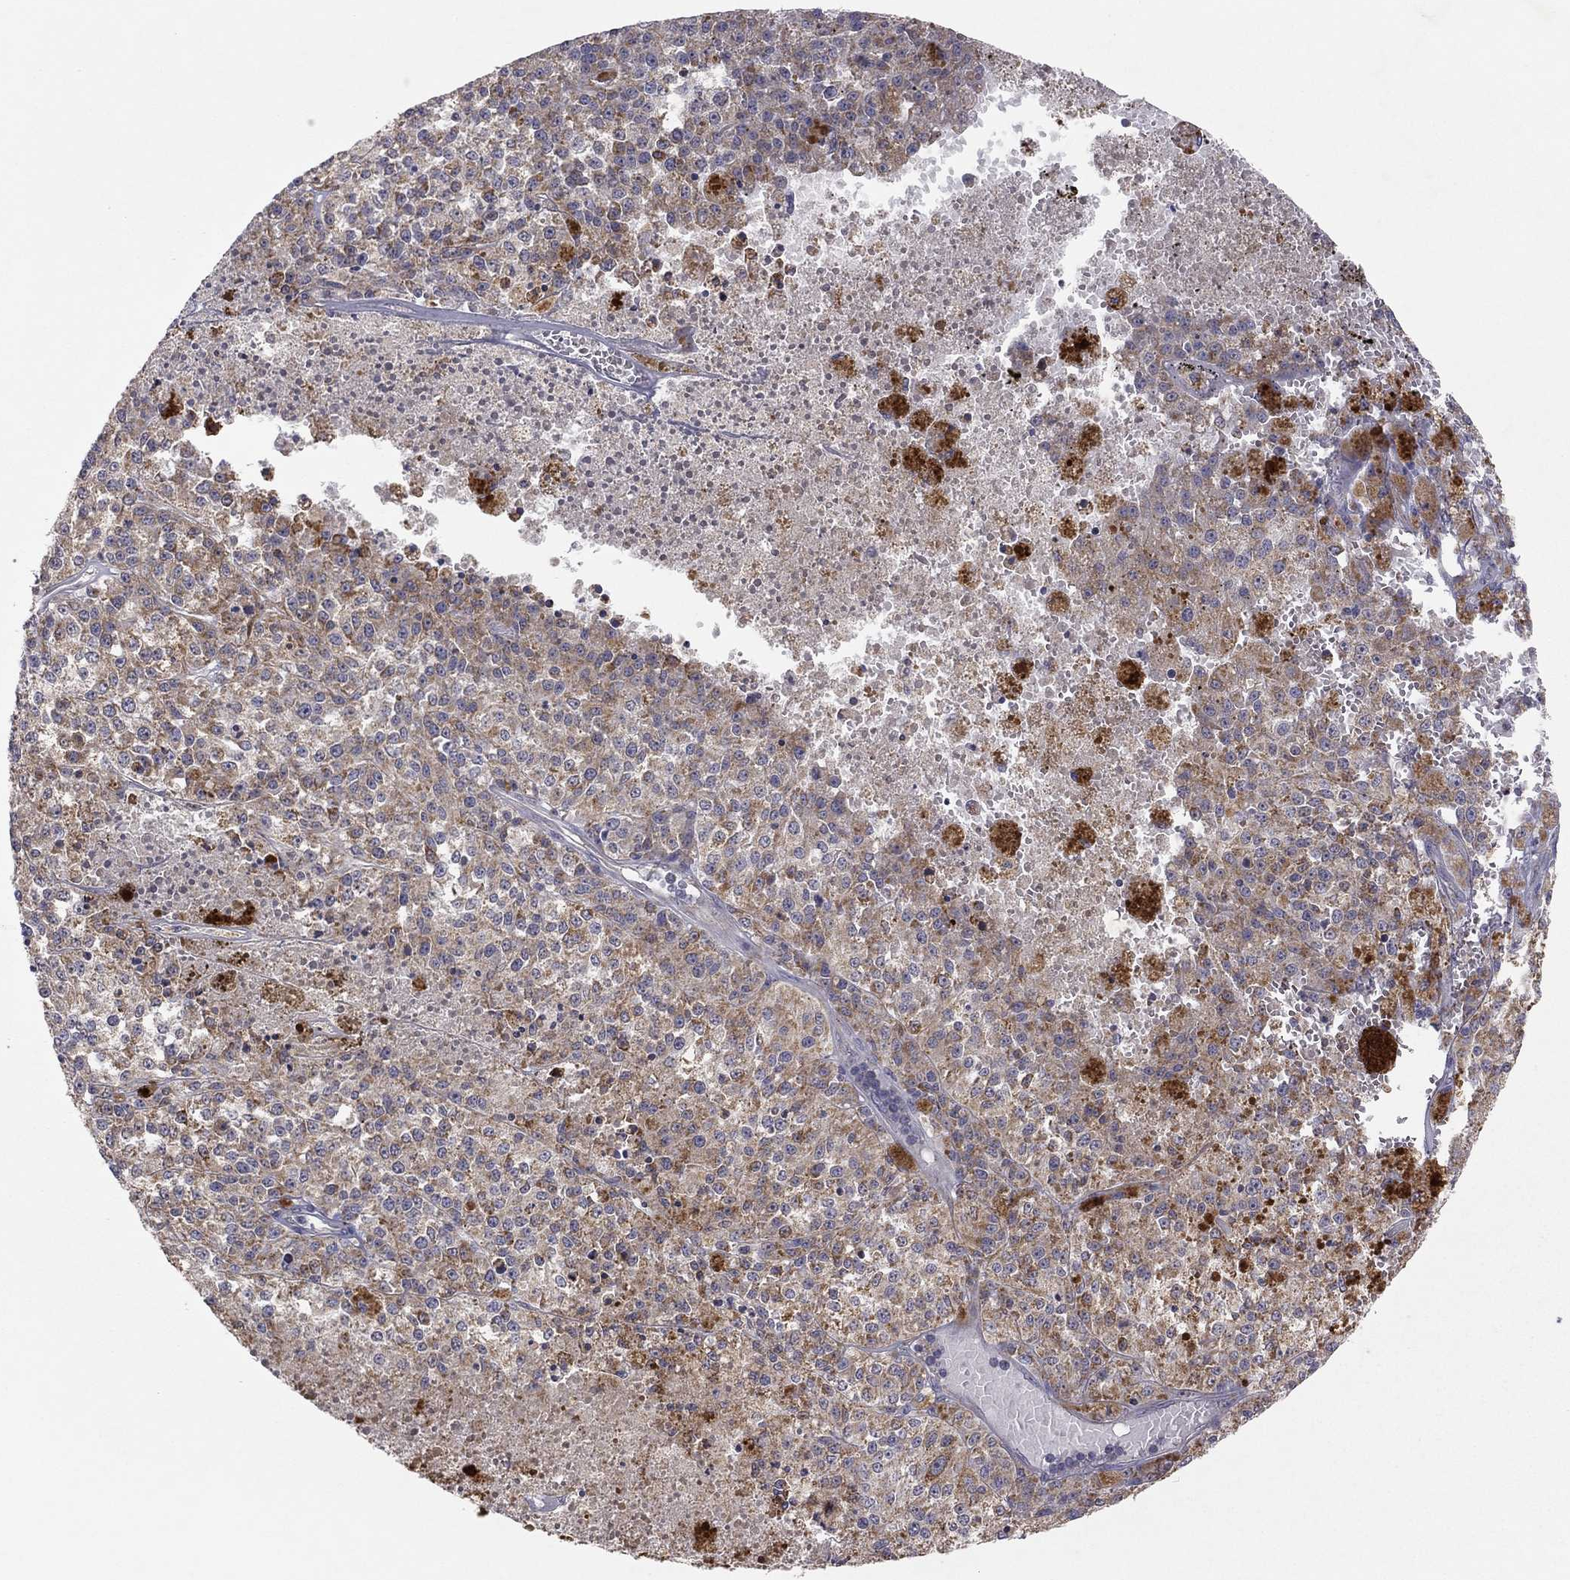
{"staining": {"intensity": "moderate", "quantity": "25%-75%", "location": "cytoplasmic/membranous"}, "tissue": "melanoma", "cell_type": "Tumor cells", "image_type": "cancer", "snomed": [{"axis": "morphology", "description": "Malignant melanoma, Metastatic site"}, {"axis": "topography", "description": "Lymph node"}], "caption": "This photomicrograph displays immunohistochemistry staining of melanoma, with medium moderate cytoplasmic/membranous positivity in approximately 25%-75% of tumor cells.", "gene": "CRACDL", "patient": {"sex": "female", "age": 64}}